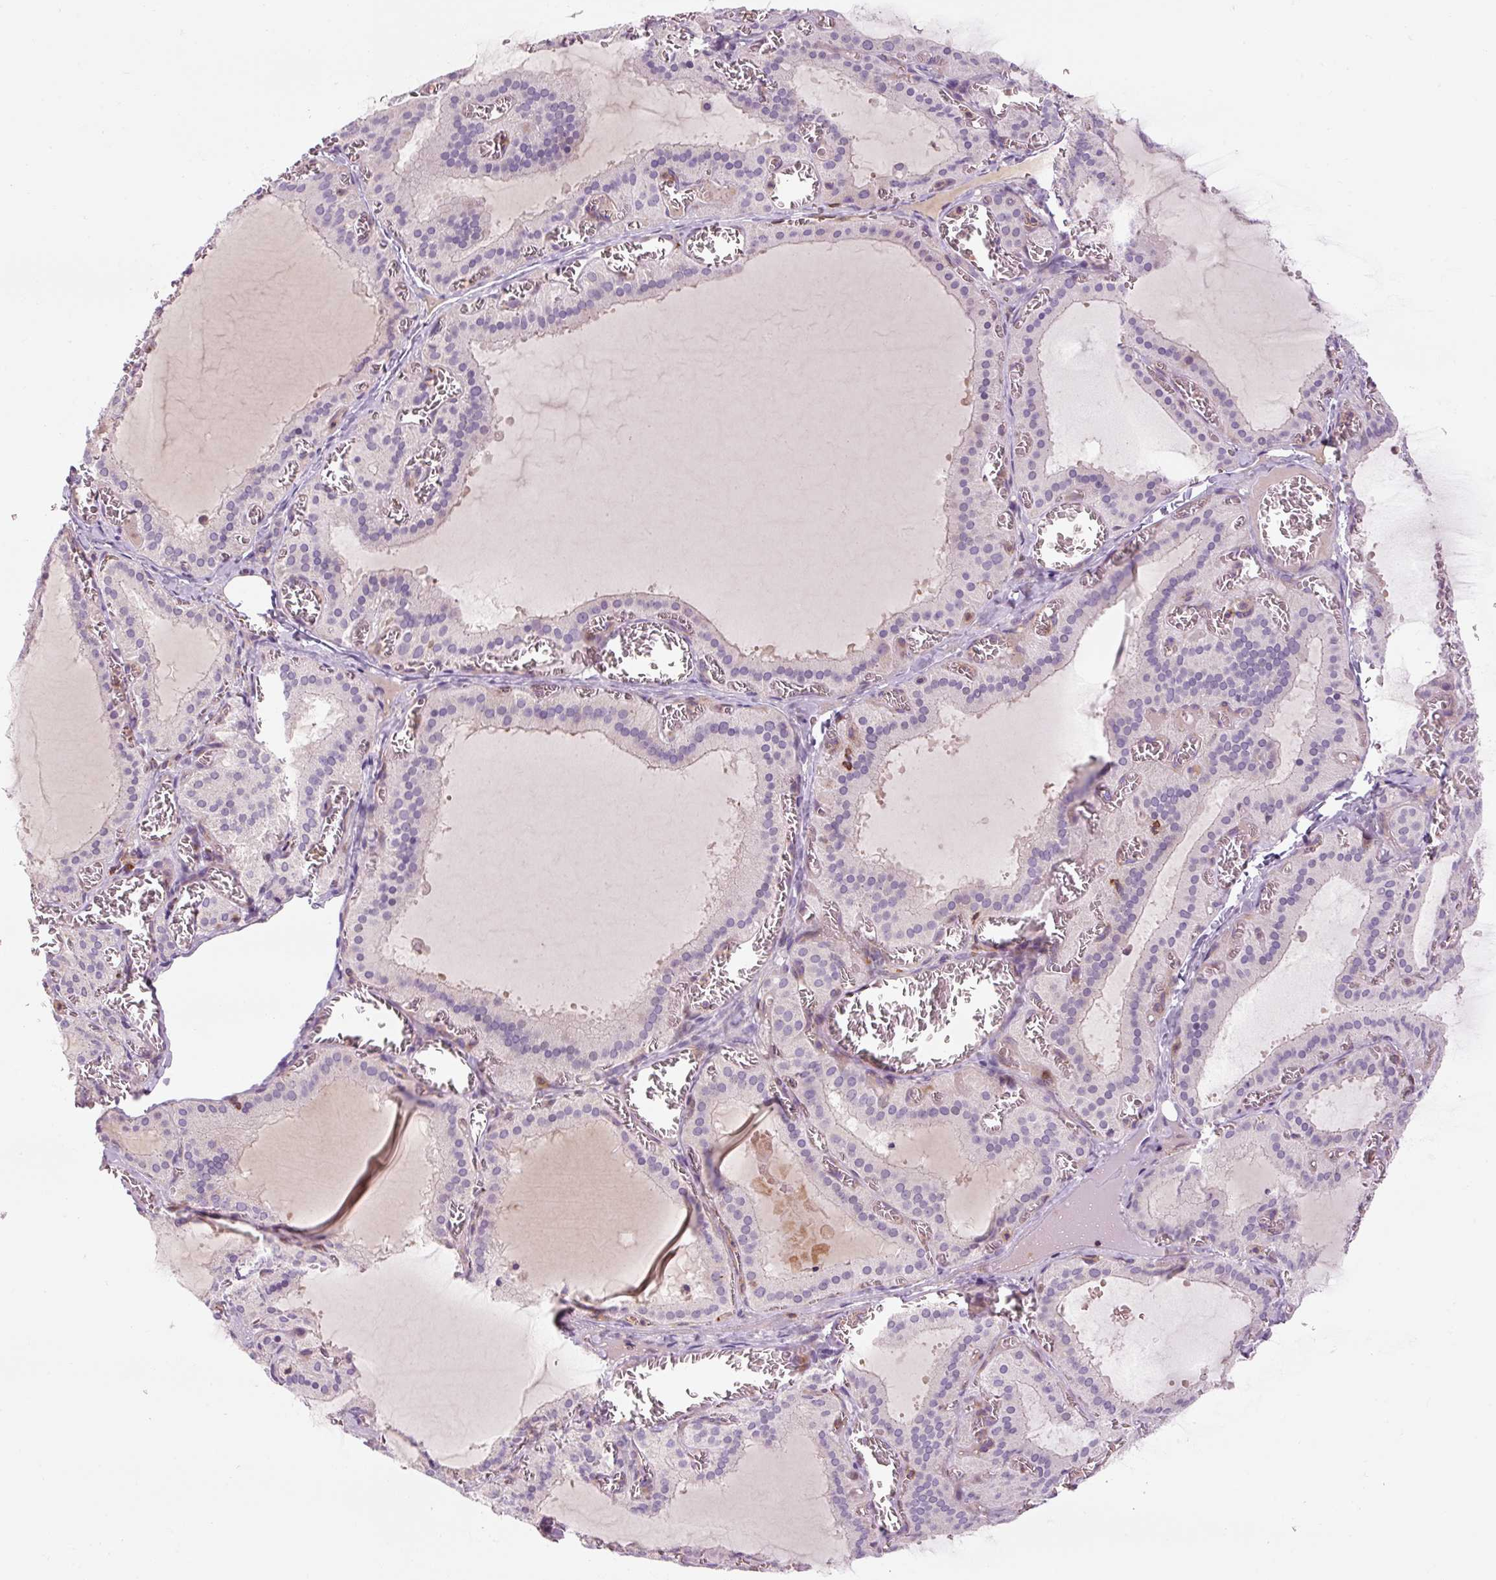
{"staining": {"intensity": "negative", "quantity": "none", "location": "none"}, "tissue": "thyroid gland", "cell_type": "Glandular cells", "image_type": "normal", "snomed": [{"axis": "morphology", "description": "Normal tissue, NOS"}, {"axis": "topography", "description": "Thyroid gland"}], "caption": "Immunohistochemical staining of unremarkable thyroid gland demonstrates no significant expression in glandular cells. (DAB IHC, high magnification).", "gene": "TIGD2", "patient": {"sex": "female", "age": 30}}